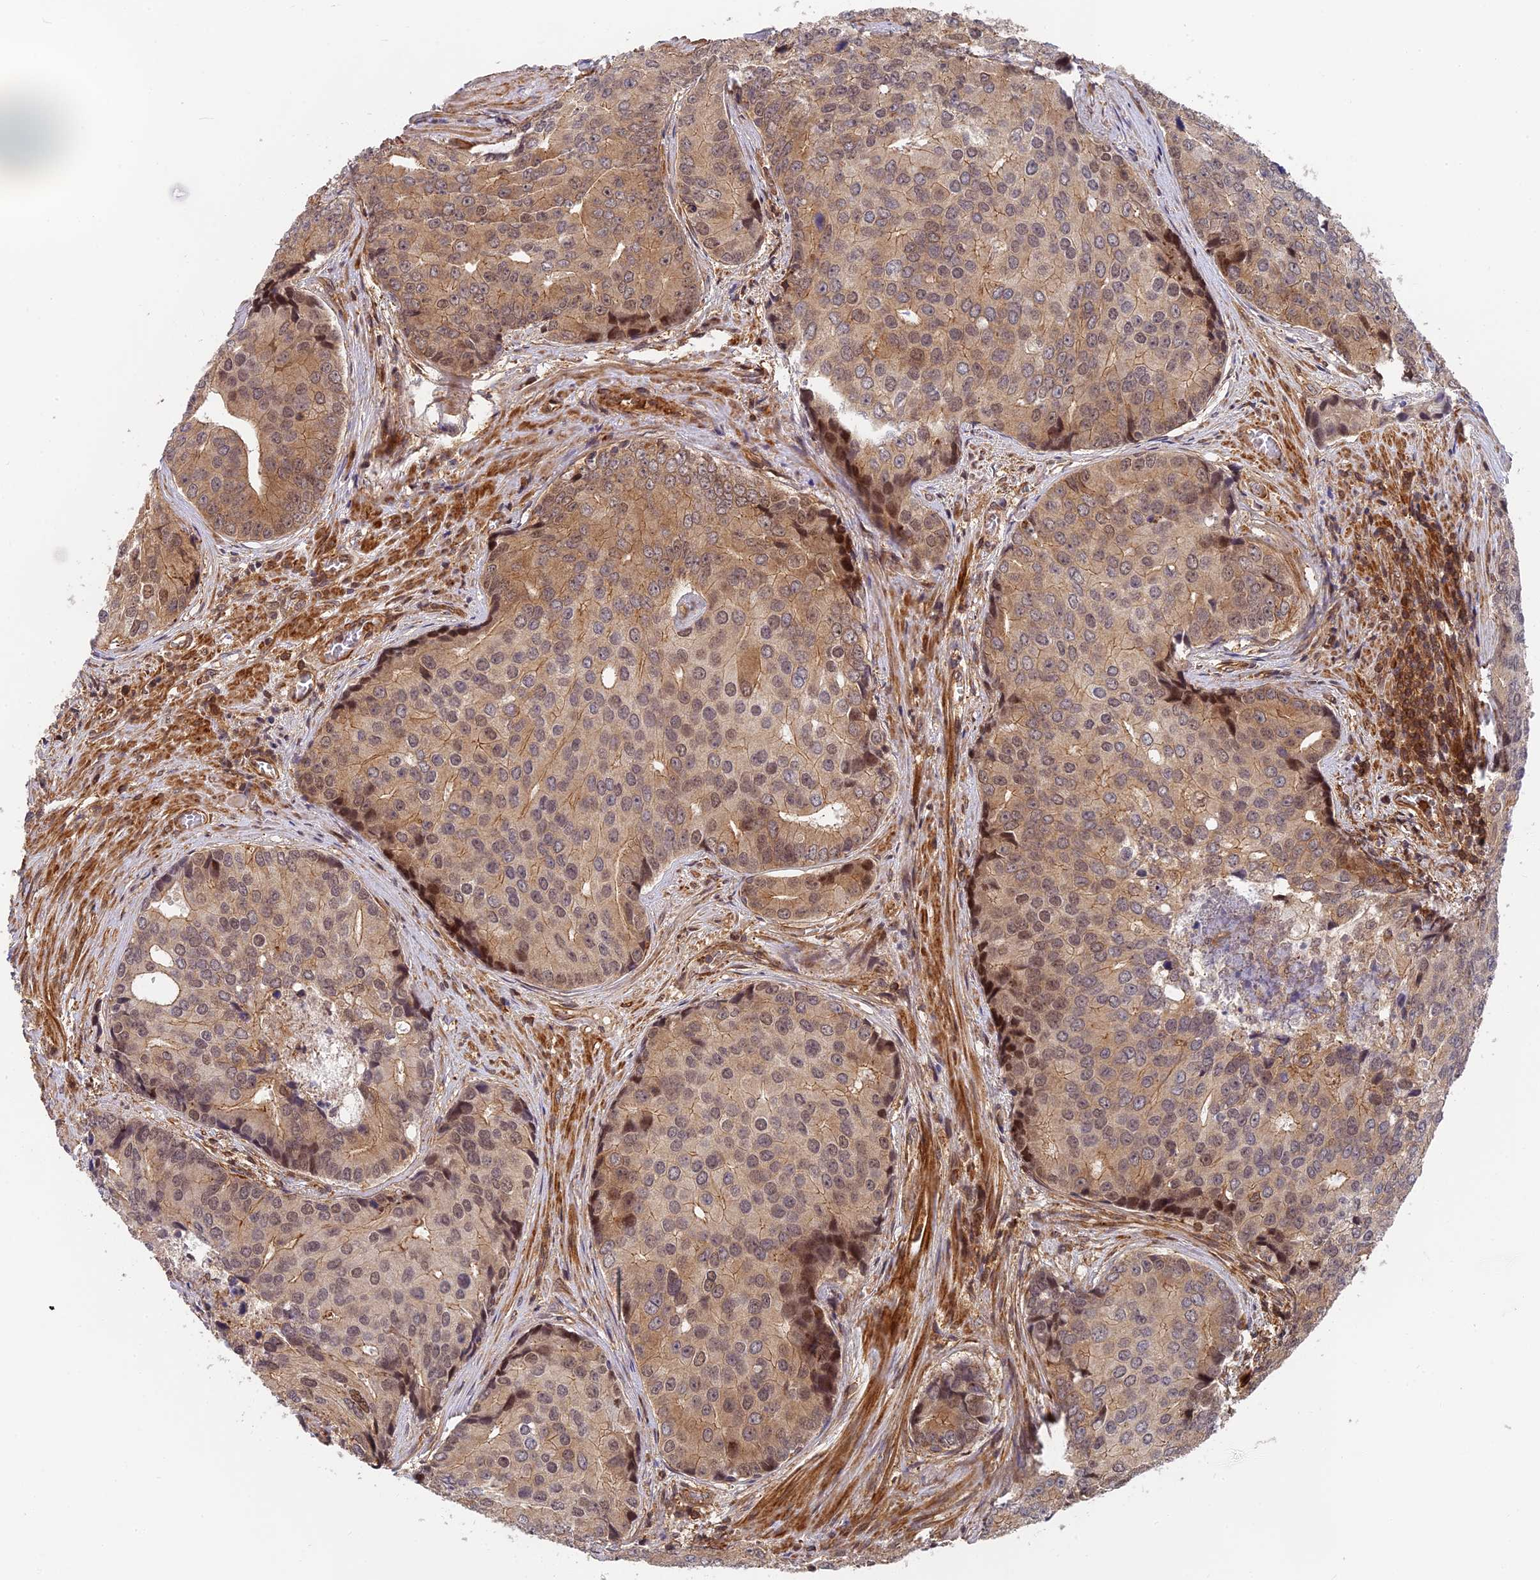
{"staining": {"intensity": "moderate", "quantity": "25%-75%", "location": "cytoplasmic/membranous,nuclear"}, "tissue": "prostate cancer", "cell_type": "Tumor cells", "image_type": "cancer", "snomed": [{"axis": "morphology", "description": "Adenocarcinoma, High grade"}, {"axis": "topography", "description": "Prostate"}], "caption": "Protein analysis of prostate cancer tissue shows moderate cytoplasmic/membranous and nuclear staining in approximately 25%-75% of tumor cells.", "gene": "OSBPL1A", "patient": {"sex": "male", "age": 62}}